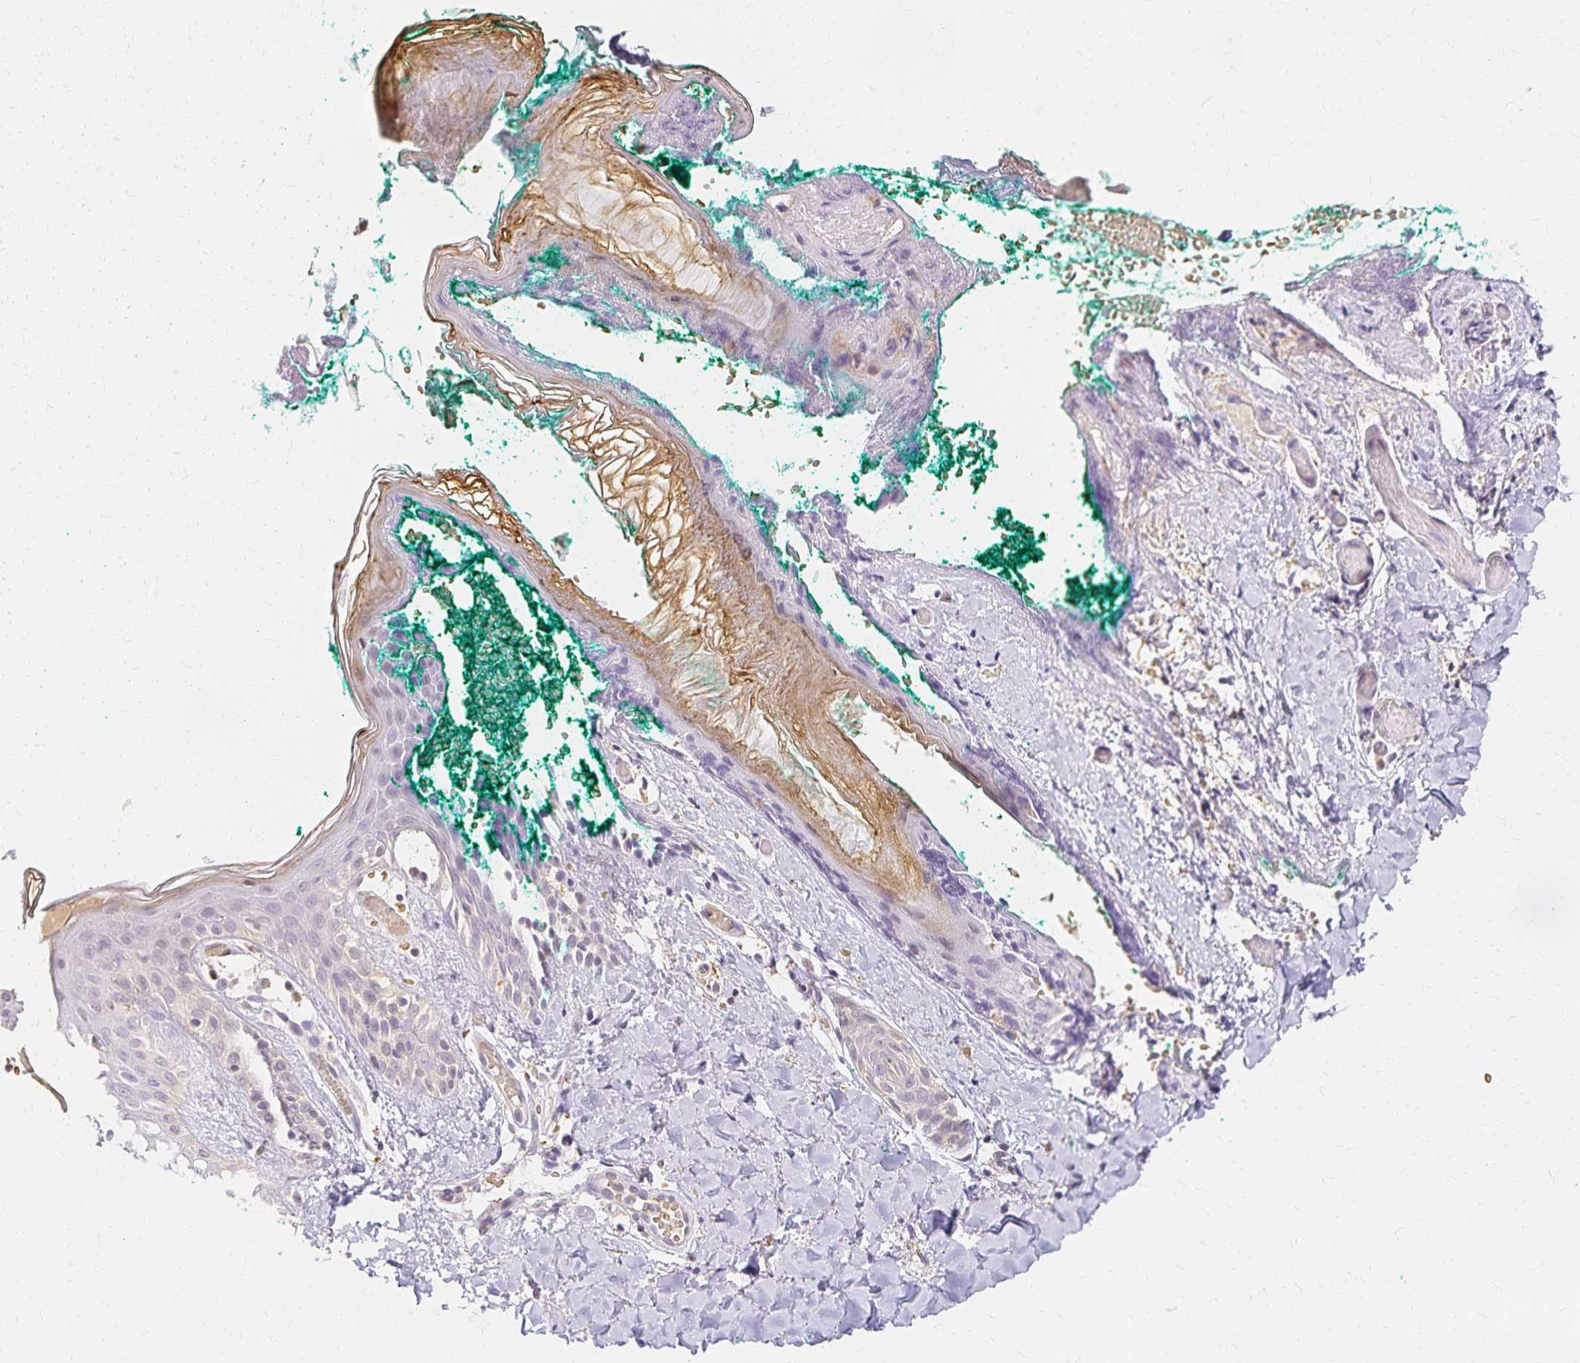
{"staining": {"intensity": "negative", "quantity": "none", "location": "none"}, "tissue": "skin", "cell_type": "Fibroblasts", "image_type": "normal", "snomed": [{"axis": "morphology", "description": "Normal tissue, NOS"}, {"axis": "topography", "description": "Skin"}], "caption": "A high-resolution histopathology image shows IHC staining of benign skin, which shows no significant staining in fibroblasts.", "gene": "AZGP1", "patient": {"sex": "male", "age": 16}}